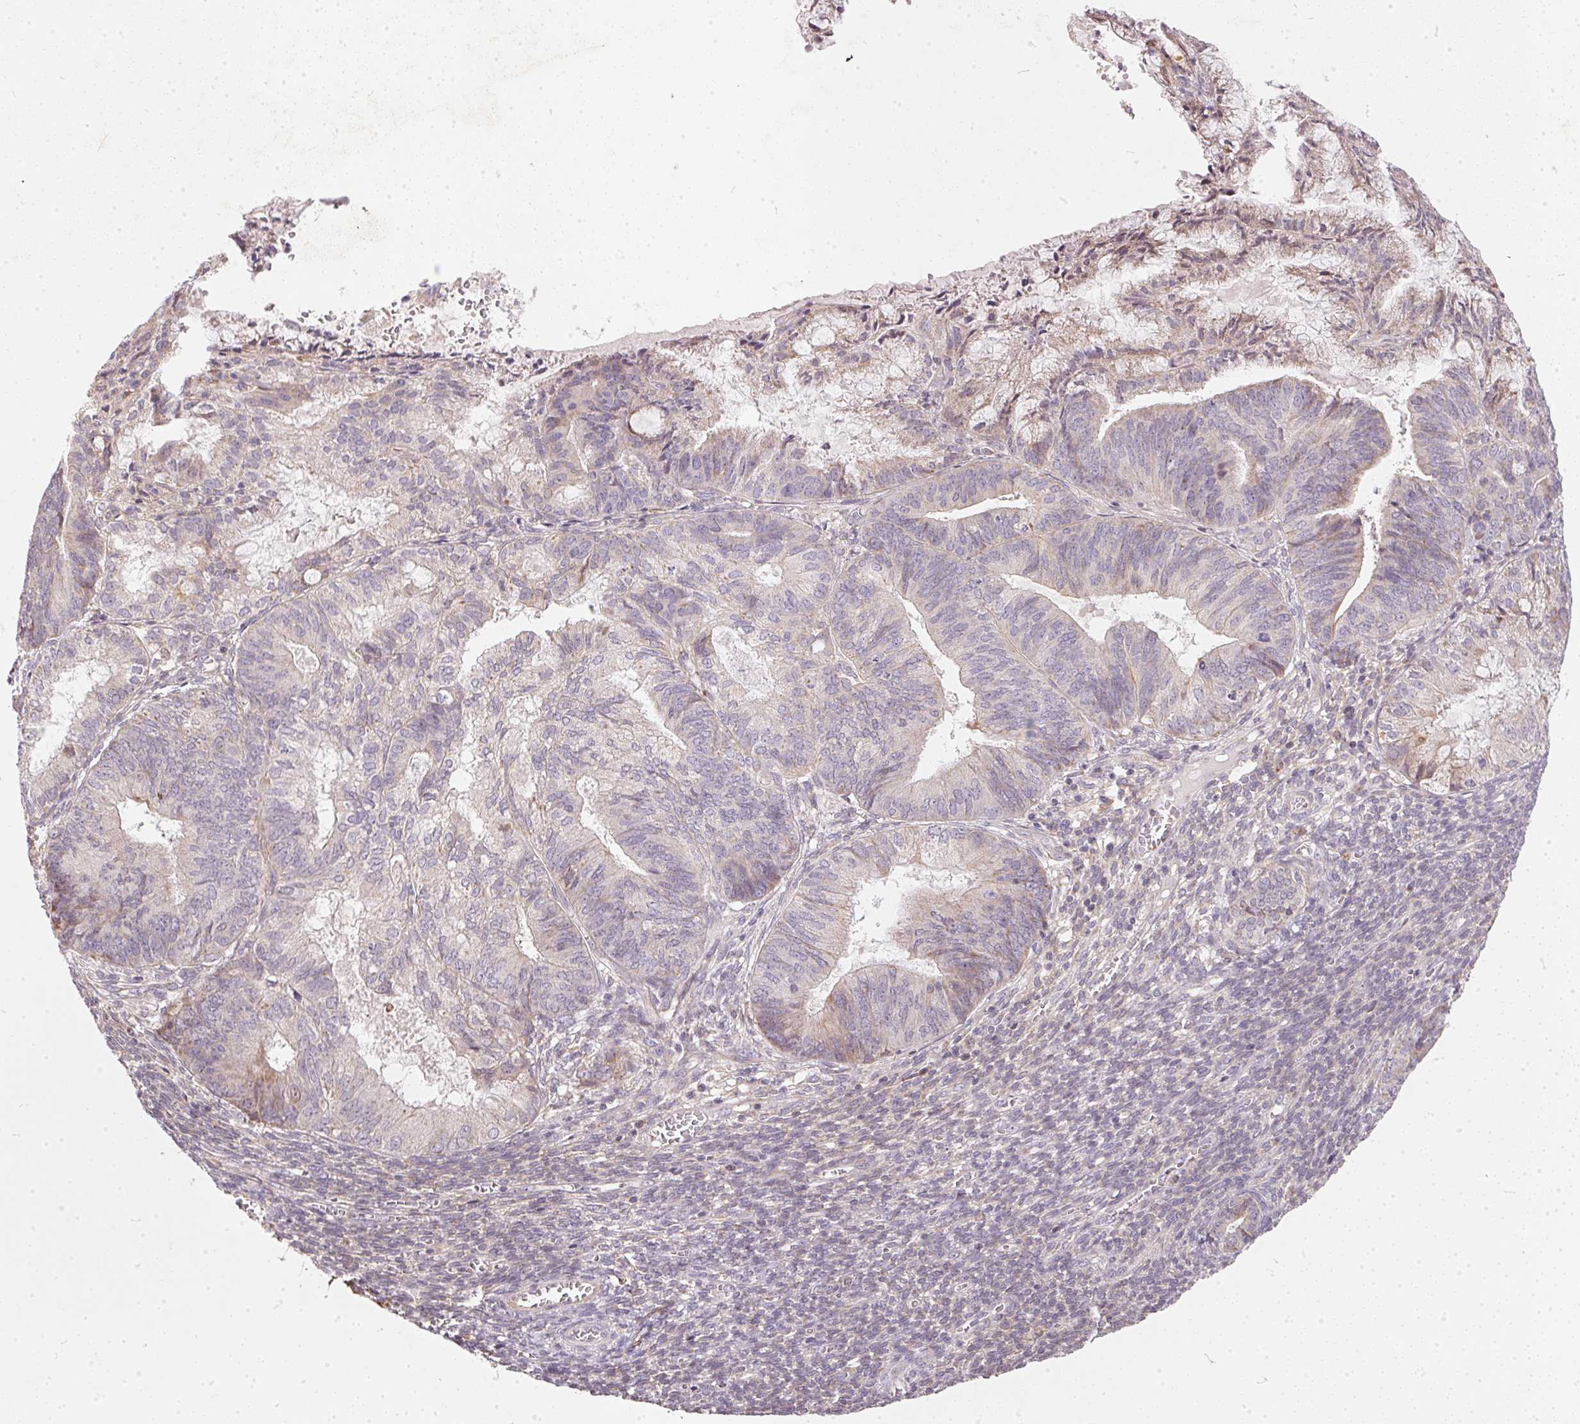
{"staining": {"intensity": "negative", "quantity": "none", "location": "none"}, "tissue": "endometrial cancer", "cell_type": "Tumor cells", "image_type": "cancer", "snomed": [{"axis": "morphology", "description": "Adenocarcinoma, NOS"}, {"axis": "topography", "description": "Endometrium"}], "caption": "This is an IHC histopathology image of endometrial adenocarcinoma. There is no expression in tumor cells.", "gene": "VWA5B2", "patient": {"sex": "female", "age": 86}}